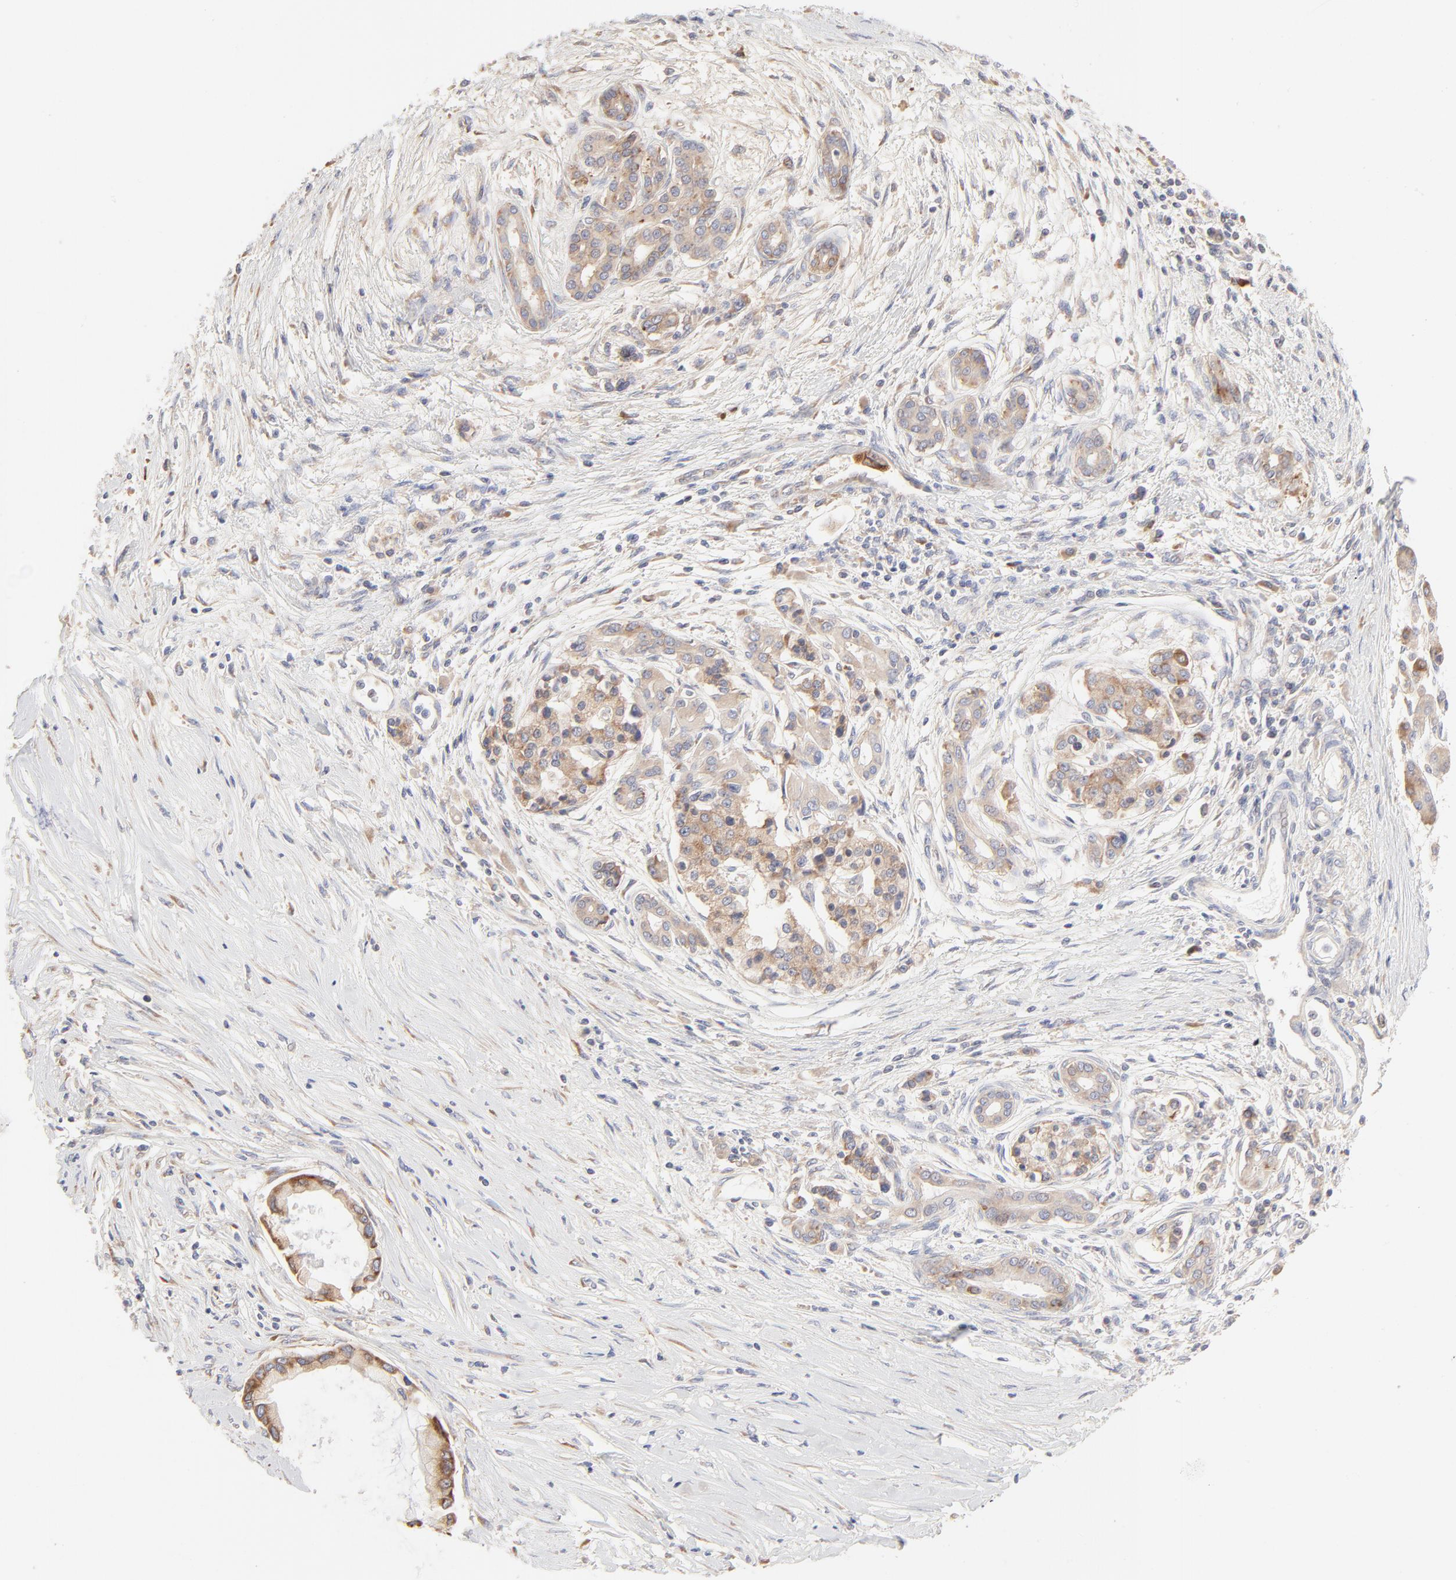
{"staining": {"intensity": "weak", "quantity": ">75%", "location": "cytoplasmic/membranous"}, "tissue": "pancreatic cancer", "cell_type": "Tumor cells", "image_type": "cancer", "snomed": [{"axis": "morphology", "description": "Adenocarcinoma, NOS"}, {"axis": "topography", "description": "Pancreas"}], "caption": "Brown immunohistochemical staining in pancreatic adenocarcinoma shows weak cytoplasmic/membranous expression in about >75% of tumor cells.", "gene": "RPS21", "patient": {"sex": "female", "age": 59}}